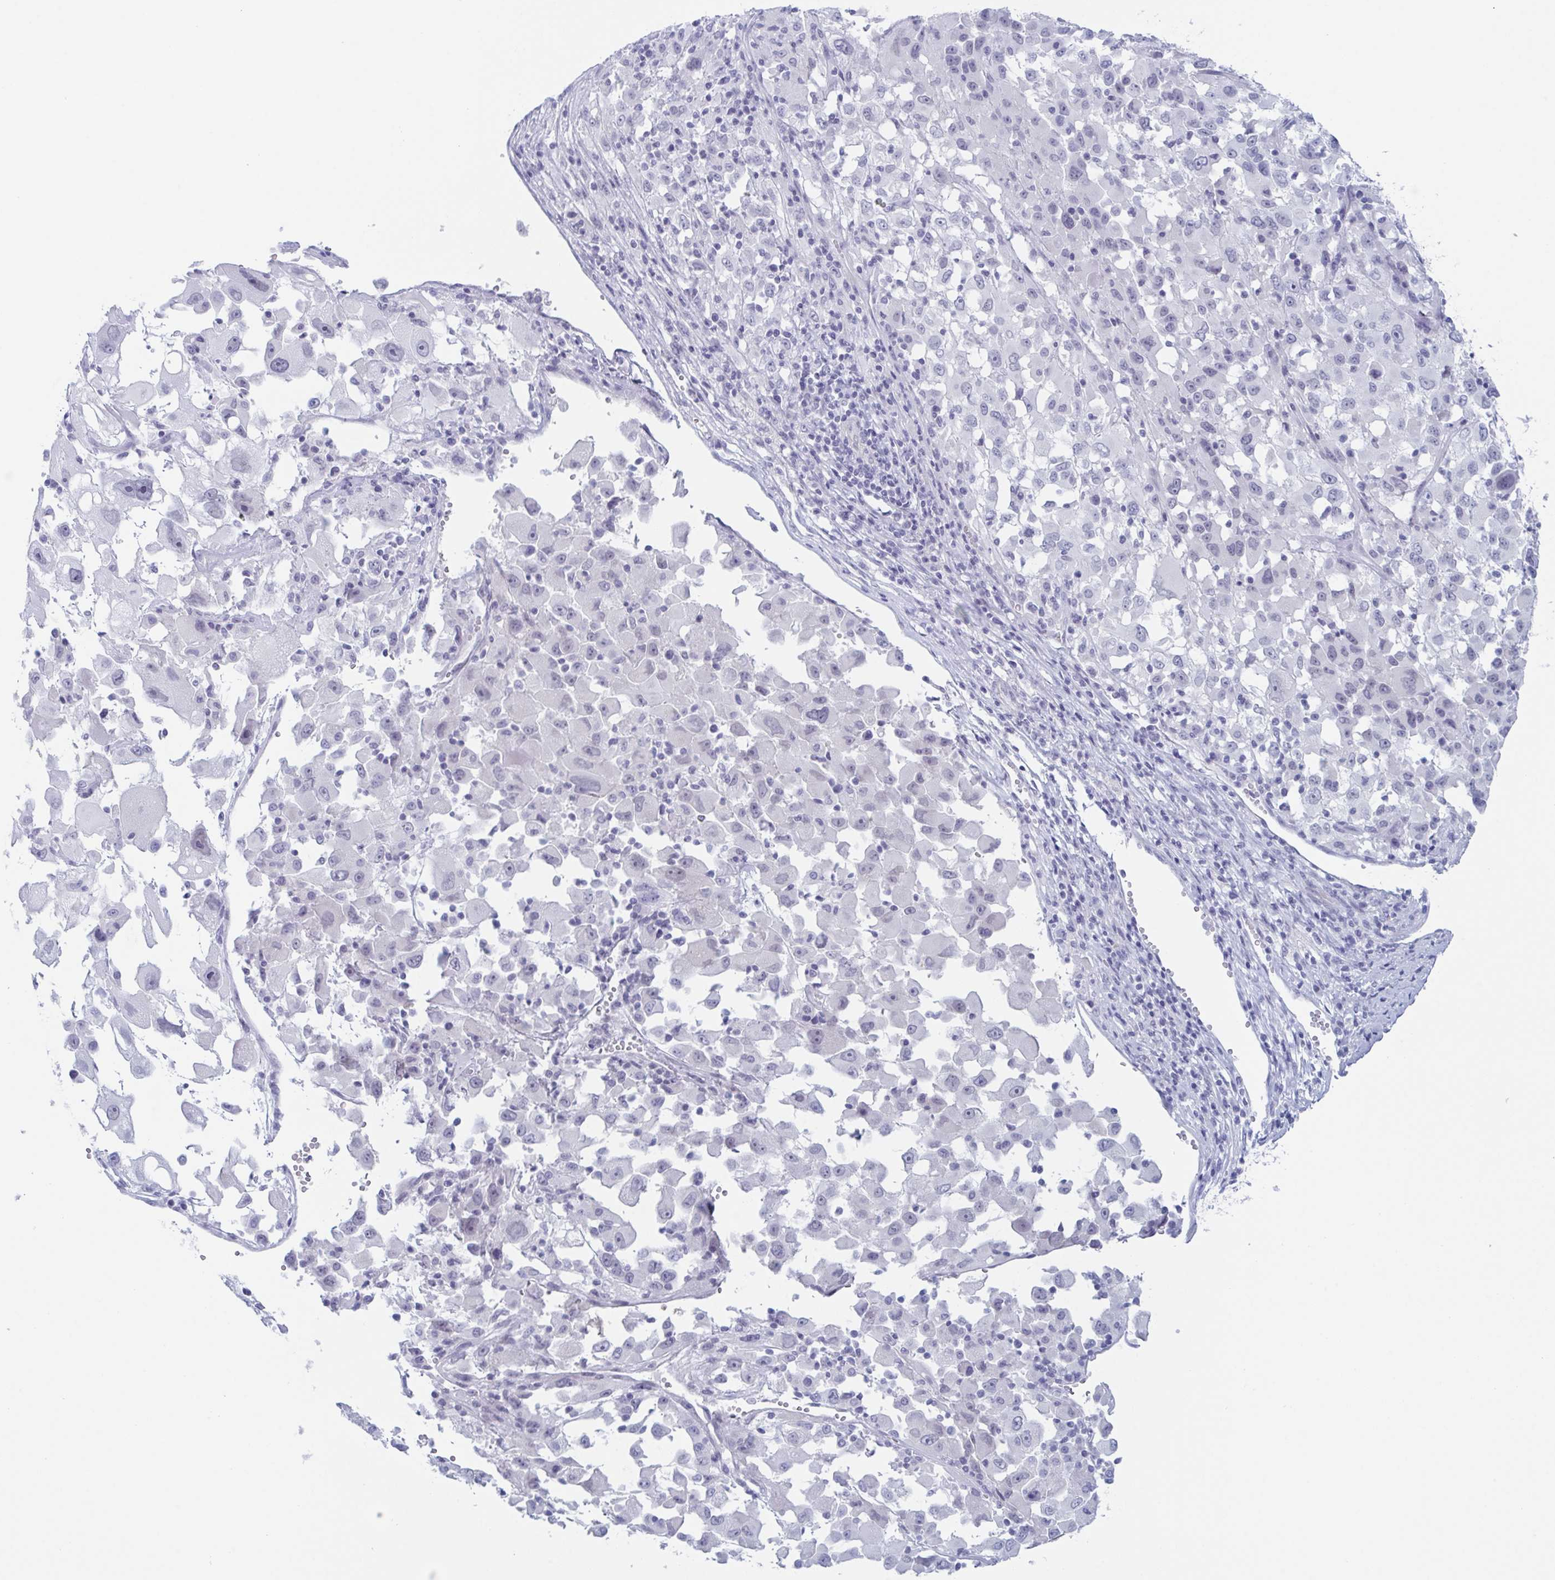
{"staining": {"intensity": "negative", "quantity": "none", "location": "none"}, "tissue": "melanoma", "cell_type": "Tumor cells", "image_type": "cancer", "snomed": [{"axis": "morphology", "description": "Malignant melanoma, Metastatic site"}, {"axis": "topography", "description": "Soft tissue"}], "caption": "Immunohistochemical staining of human malignant melanoma (metastatic site) reveals no significant expression in tumor cells. (DAB (3,3'-diaminobenzidine) IHC with hematoxylin counter stain).", "gene": "ZFP64", "patient": {"sex": "male", "age": 50}}